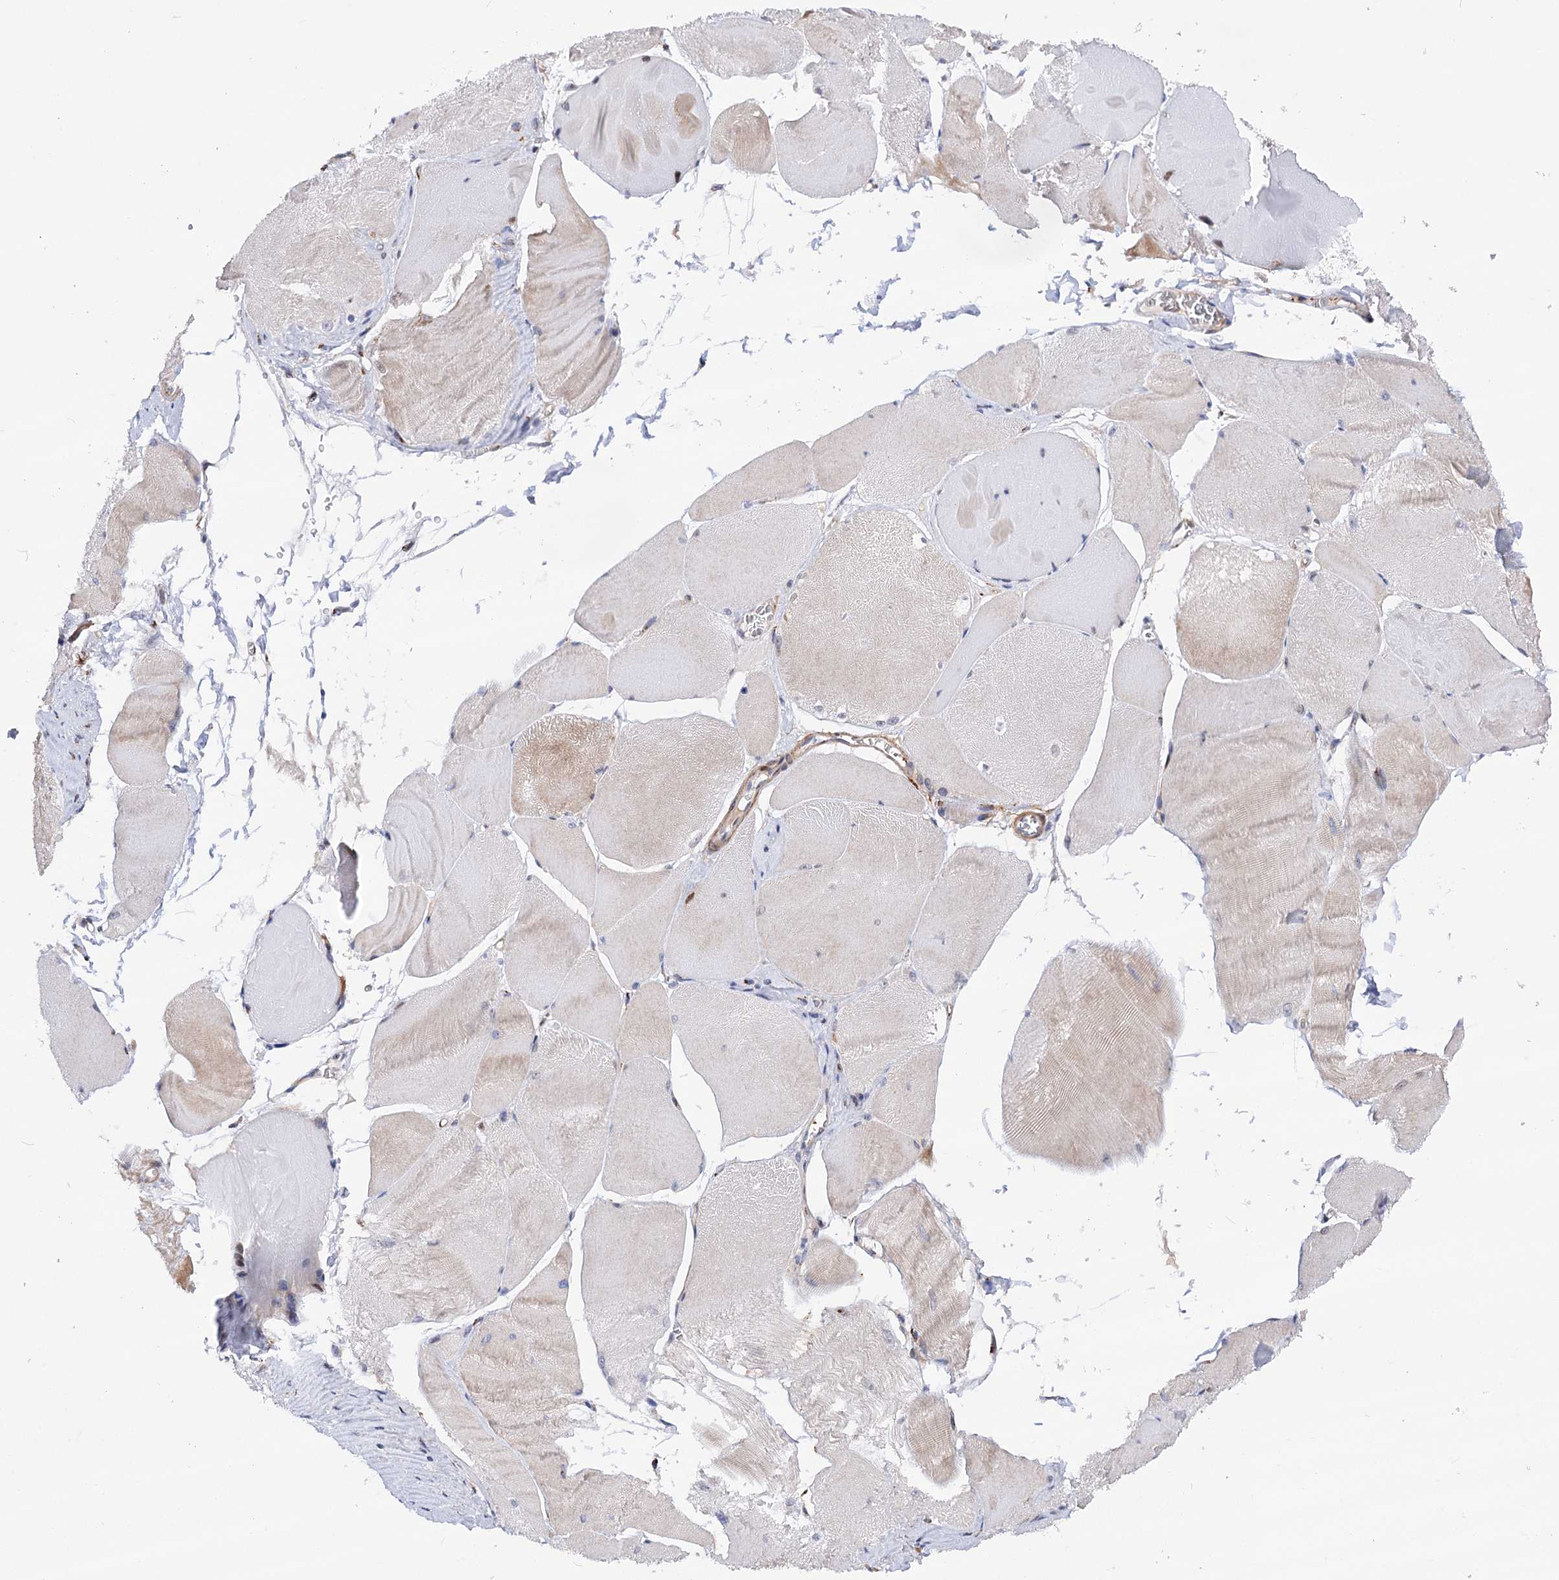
{"staining": {"intensity": "weak", "quantity": "<25%", "location": "cytoplasmic/membranous"}, "tissue": "skeletal muscle", "cell_type": "Myocytes", "image_type": "normal", "snomed": [{"axis": "morphology", "description": "Normal tissue, NOS"}, {"axis": "morphology", "description": "Basal cell carcinoma"}, {"axis": "topography", "description": "Skeletal muscle"}], "caption": "Immunohistochemistry image of unremarkable skeletal muscle: skeletal muscle stained with DAB demonstrates no significant protein staining in myocytes. (Brightfield microscopy of DAB (3,3'-diaminobenzidine) immunohistochemistry (IHC) at high magnification).", "gene": "C11orf96", "patient": {"sex": "female", "age": 64}}